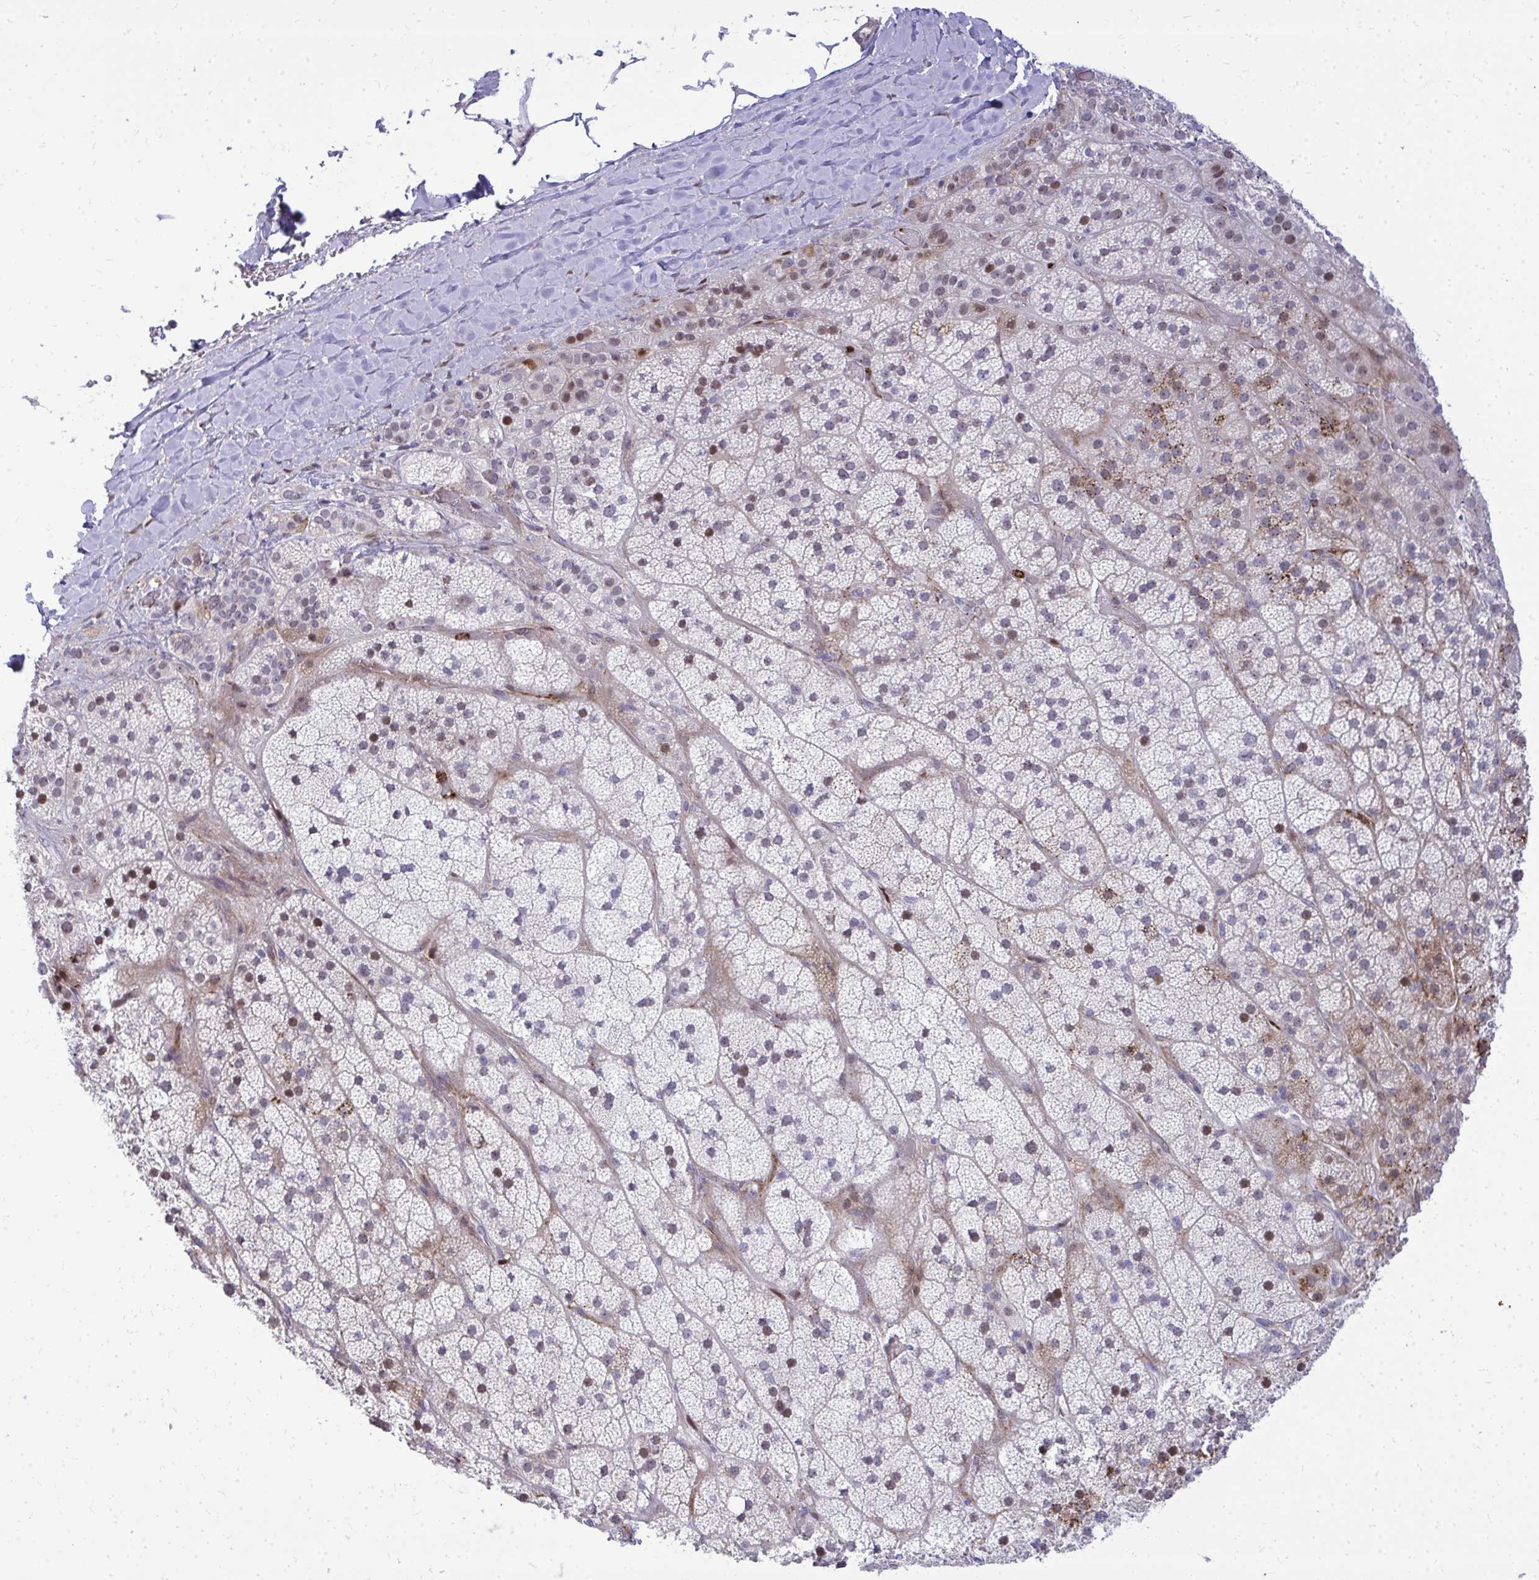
{"staining": {"intensity": "strong", "quantity": "<25%", "location": "nuclear"}, "tissue": "adrenal gland", "cell_type": "Glandular cells", "image_type": "normal", "snomed": [{"axis": "morphology", "description": "Normal tissue, NOS"}, {"axis": "topography", "description": "Adrenal gland"}], "caption": "Brown immunohistochemical staining in benign human adrenal gland demonstrates strong nuclear expression in about <25% of glandular cells.", "gene": "DLX4", "patient": {"sex": "male", "age": 57}}